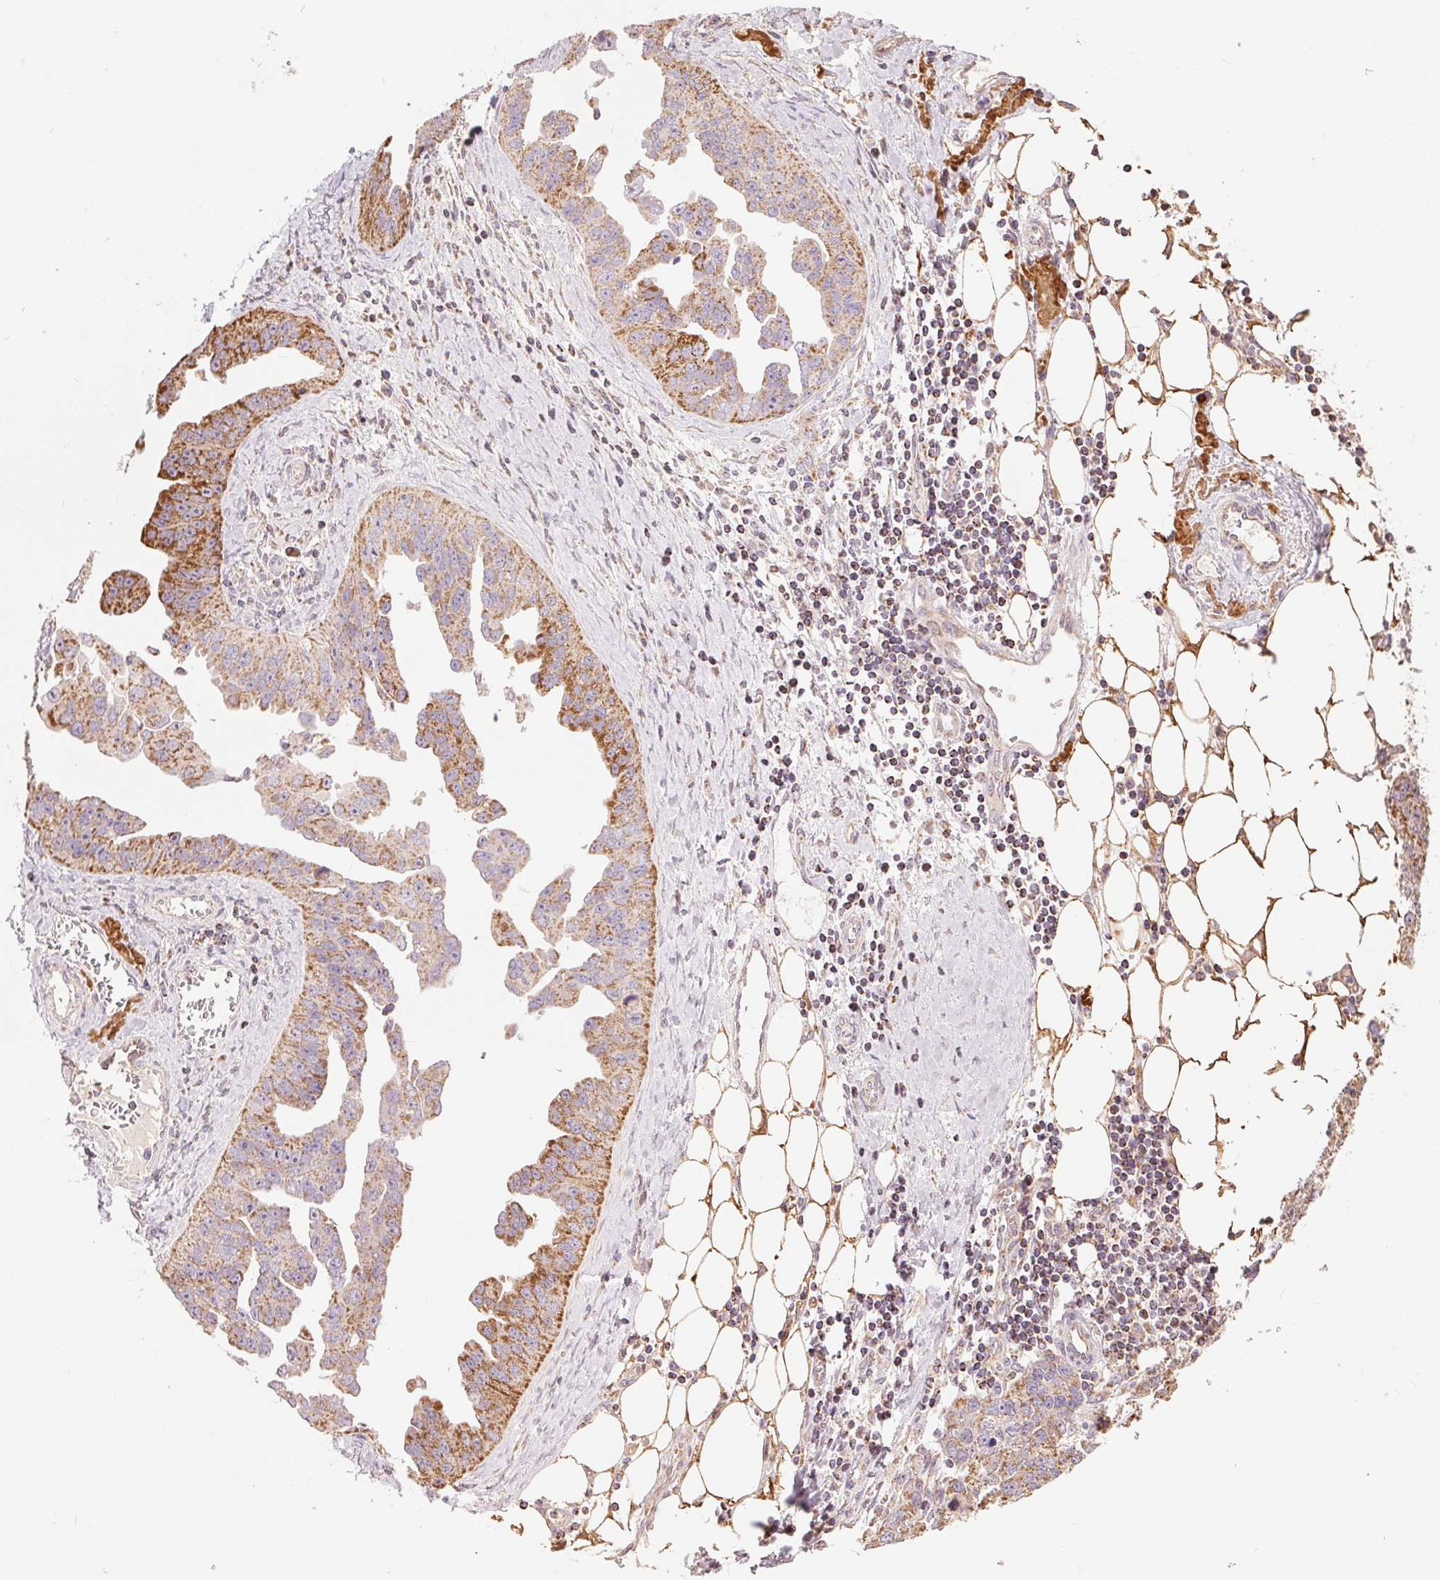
{"staining": {"intensity": "moderate", "quantity": ">75%", "location": "cytoplasmic/membranous"}, "tissue": "ovarian cancer", "cell_type": "Tumor cells", "image_type": "cancer", "snomed": [{"axis": "morphology", "description": "Cystadenocarcinoma, serous, NOS"}, {"axis": "topography", "description": "Ovary"}], "caption": "A histopathology image showing moderate cytoplasmic/membranous staining in approximately >75% of tumor cells in serous cystadenocarcinoma (ovarian), as visualized by brown immunohistochemical staining.", "gene": "DGUOK", "patient": {"sex": "female", "age": 75}}